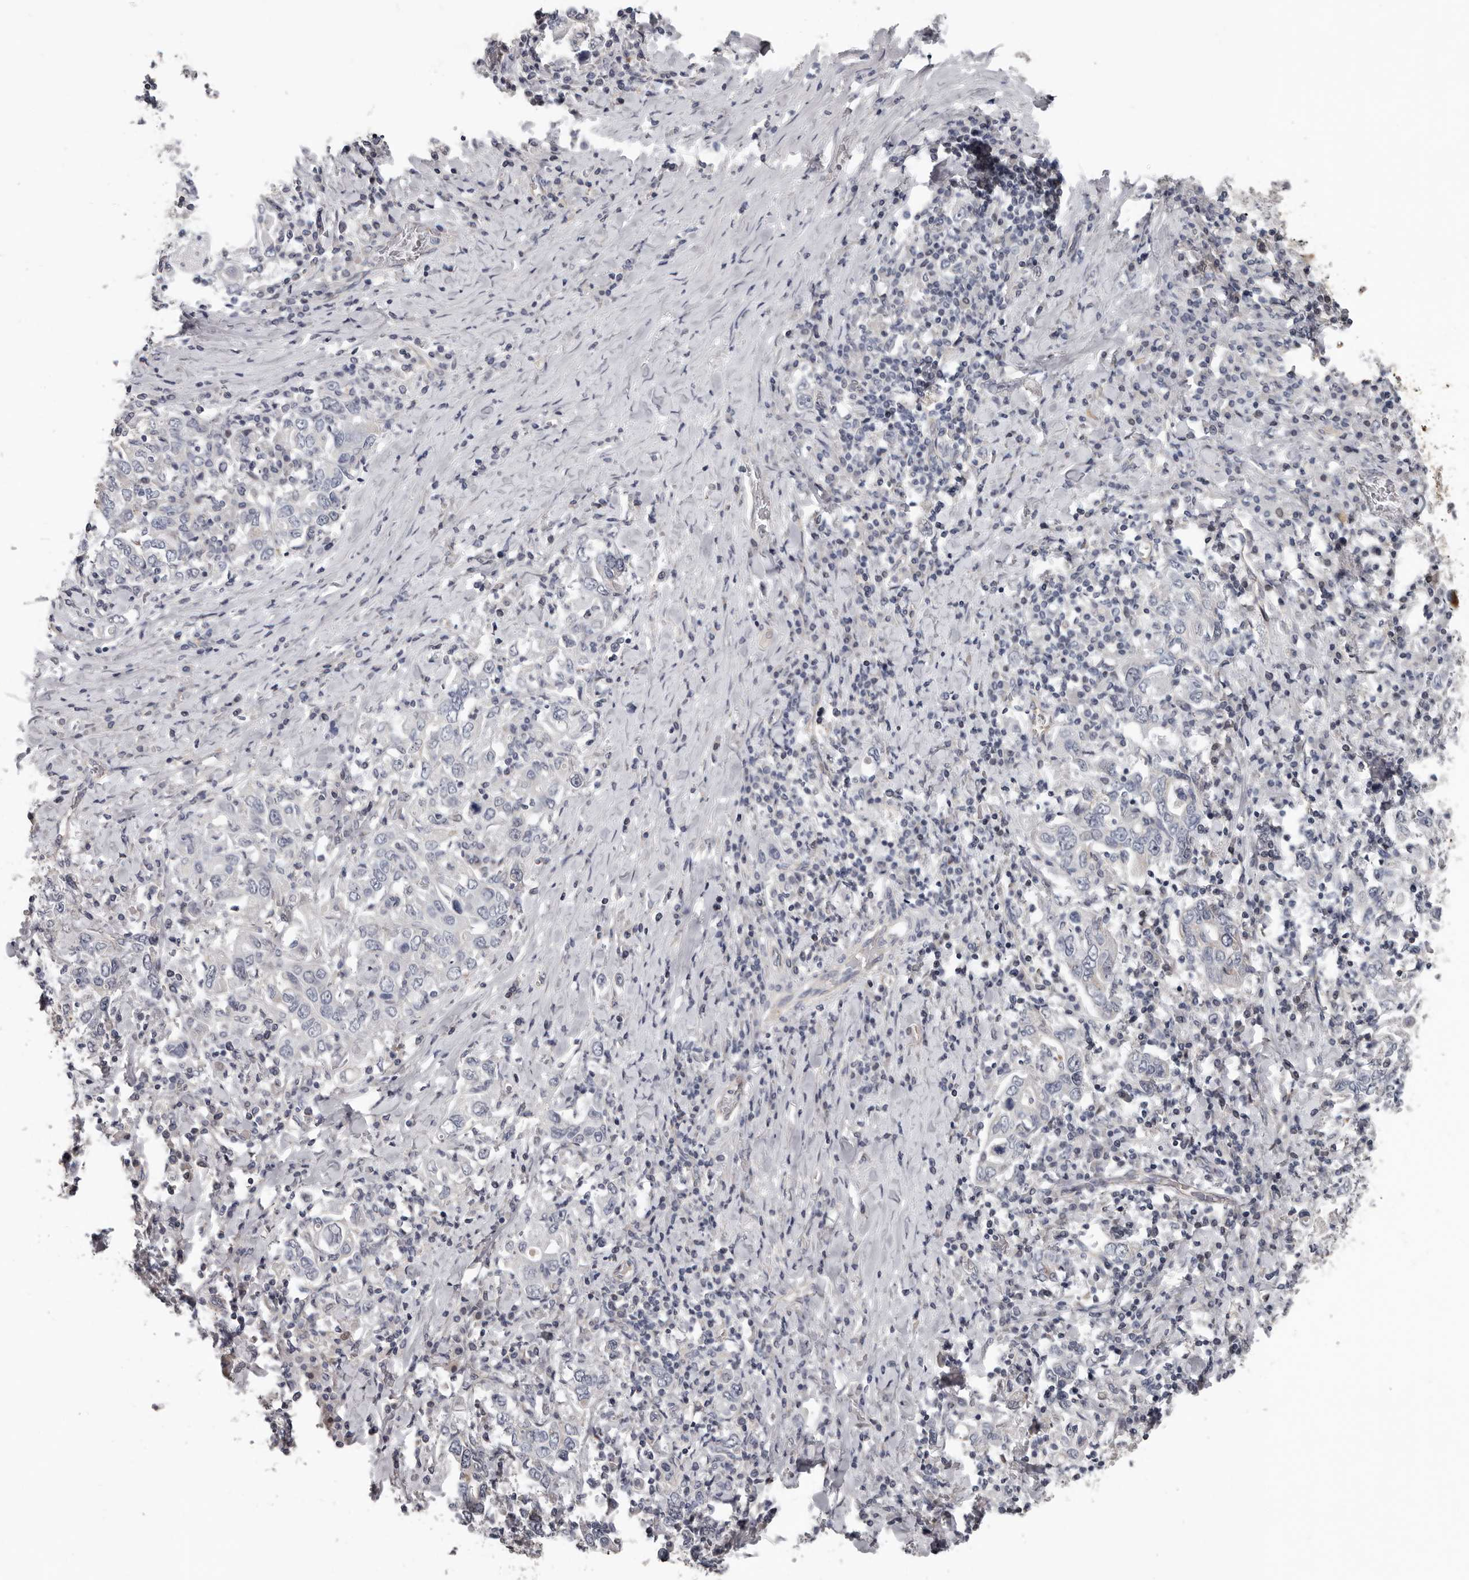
{"staining": {"intensity": "negative", "quantity": "none", "location": "none"}, "tissue": "stomach cancer", "cell_type": "Tumor cells", "image_type": "cancer", "snomed": [{"axis": "morphology", "description": "Adenocarcinoma, NOS"}, {"axis": "topography", "description": "Stomach, upper"}], "caption": "Tumor cells are negative for protein expression in human stomach cancer.", "gene": "RNF217", "patient": {"sex": "male", "age": 62}}